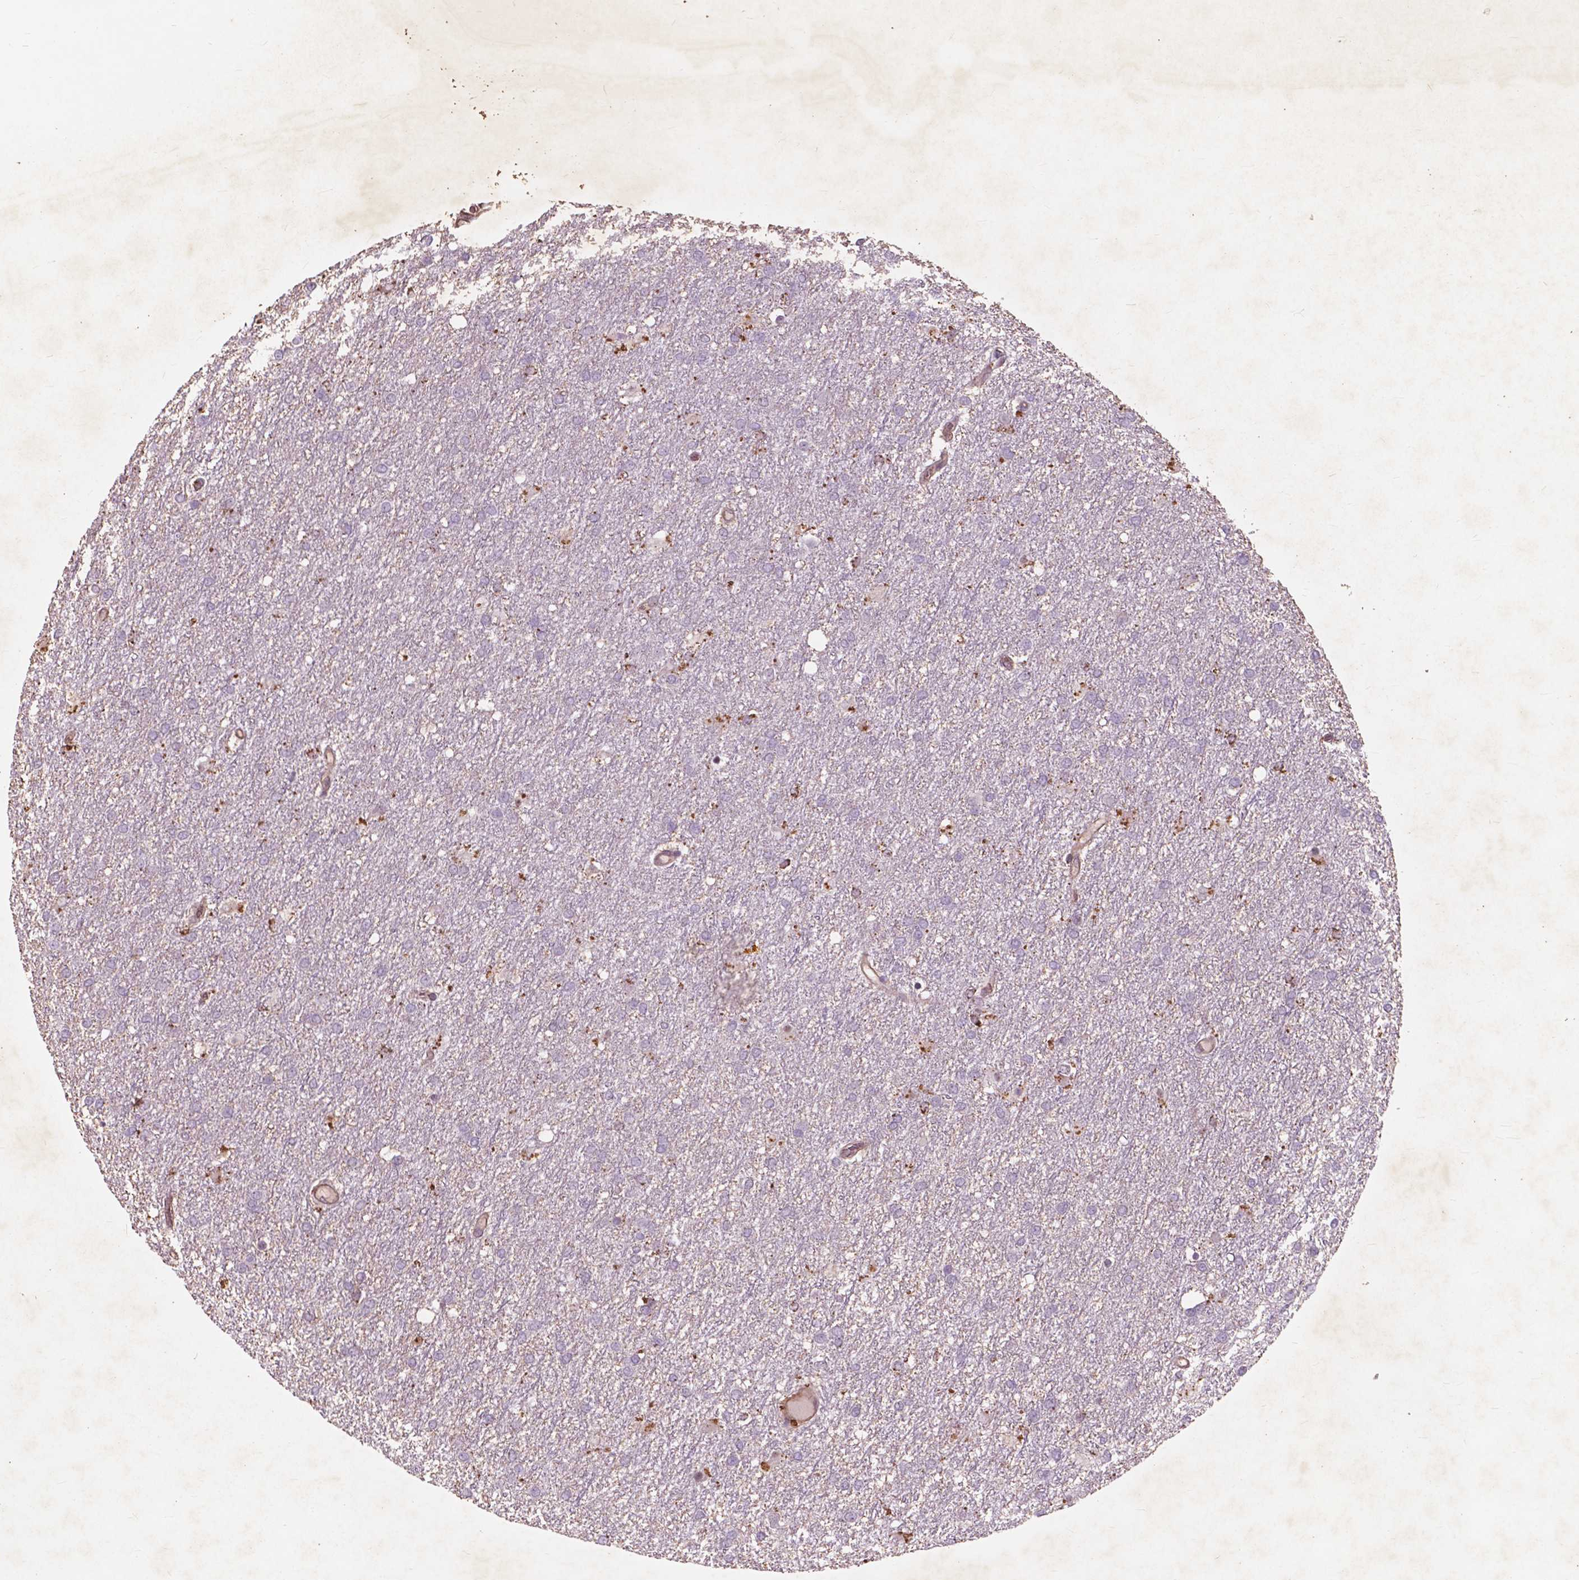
{"staining": {"intensity": "negative", "quantity": "none", "location": "none"}, "tissue": "glioma", "cell_type": "Tumor cells", "image_type": "cancer", "snomed": [{"axis": "morphology", "description": "Glioma, malignant, High grade"}, {"axis": "topography", "description": "Brain"}], "caption": "Immunohistochemical staining of glioma reveals no significant staining in tumor cells.", "gene": "RFPL4B", "patient": {"sex": "female", "age": 61}}